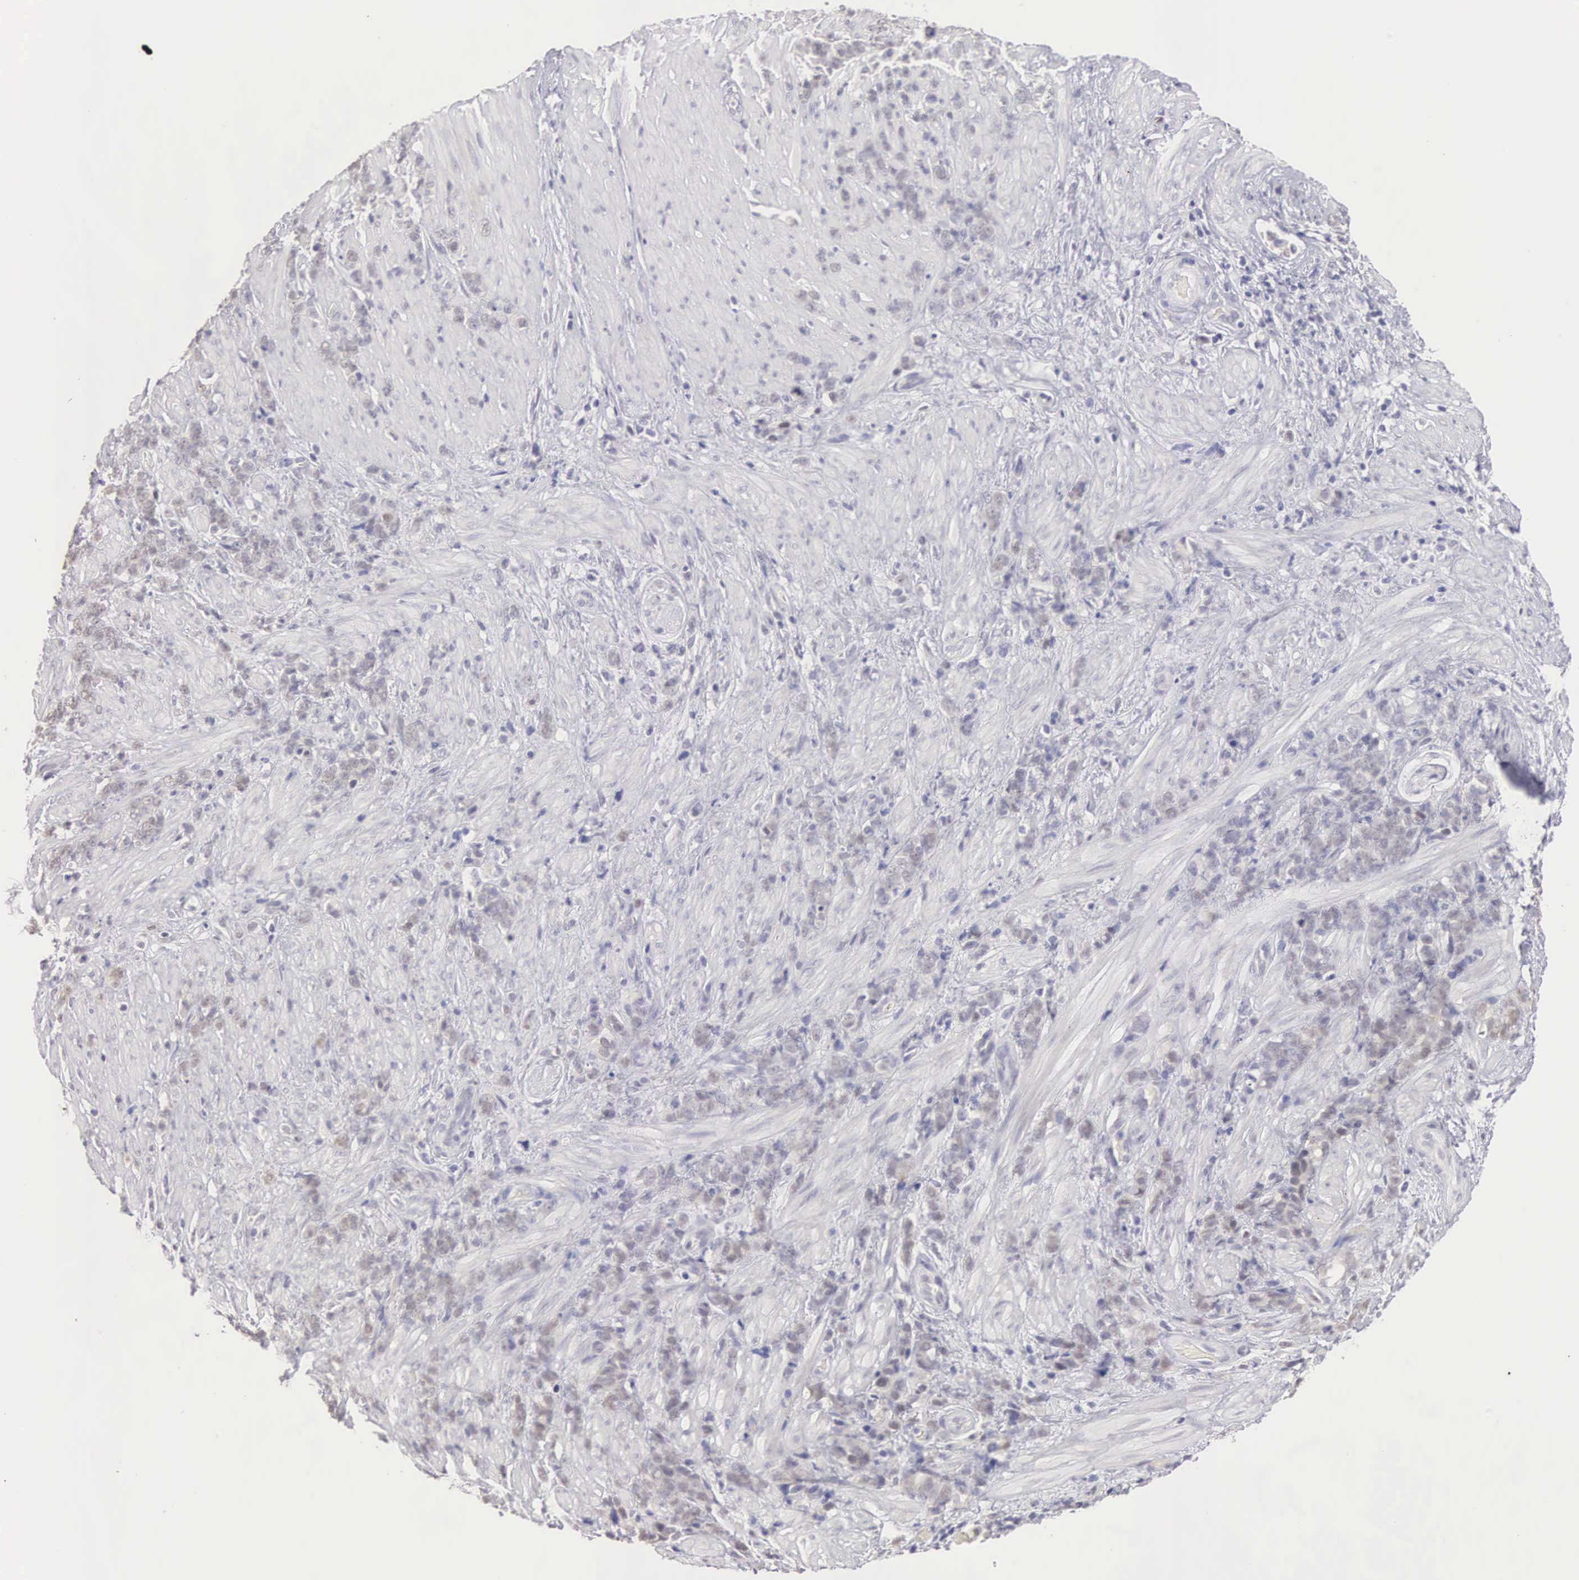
{"staining": {"intensity": "negative", "quantity": "none", "location": "none"}, "tissue": "stomach cancer", "cell_type": "Tumor cells", "image_type": "cancer", "snomed": [{"axis": "morphology", "description": "Adenocarcinoma, NOS"}, {"axis": "topography", "description": "Stomach, lower"}], "caption": "There is no significant expression in tumor cells of stomach cancer.", "gene": "UBA1", "patient": {"sex": "male", "age": 88}}